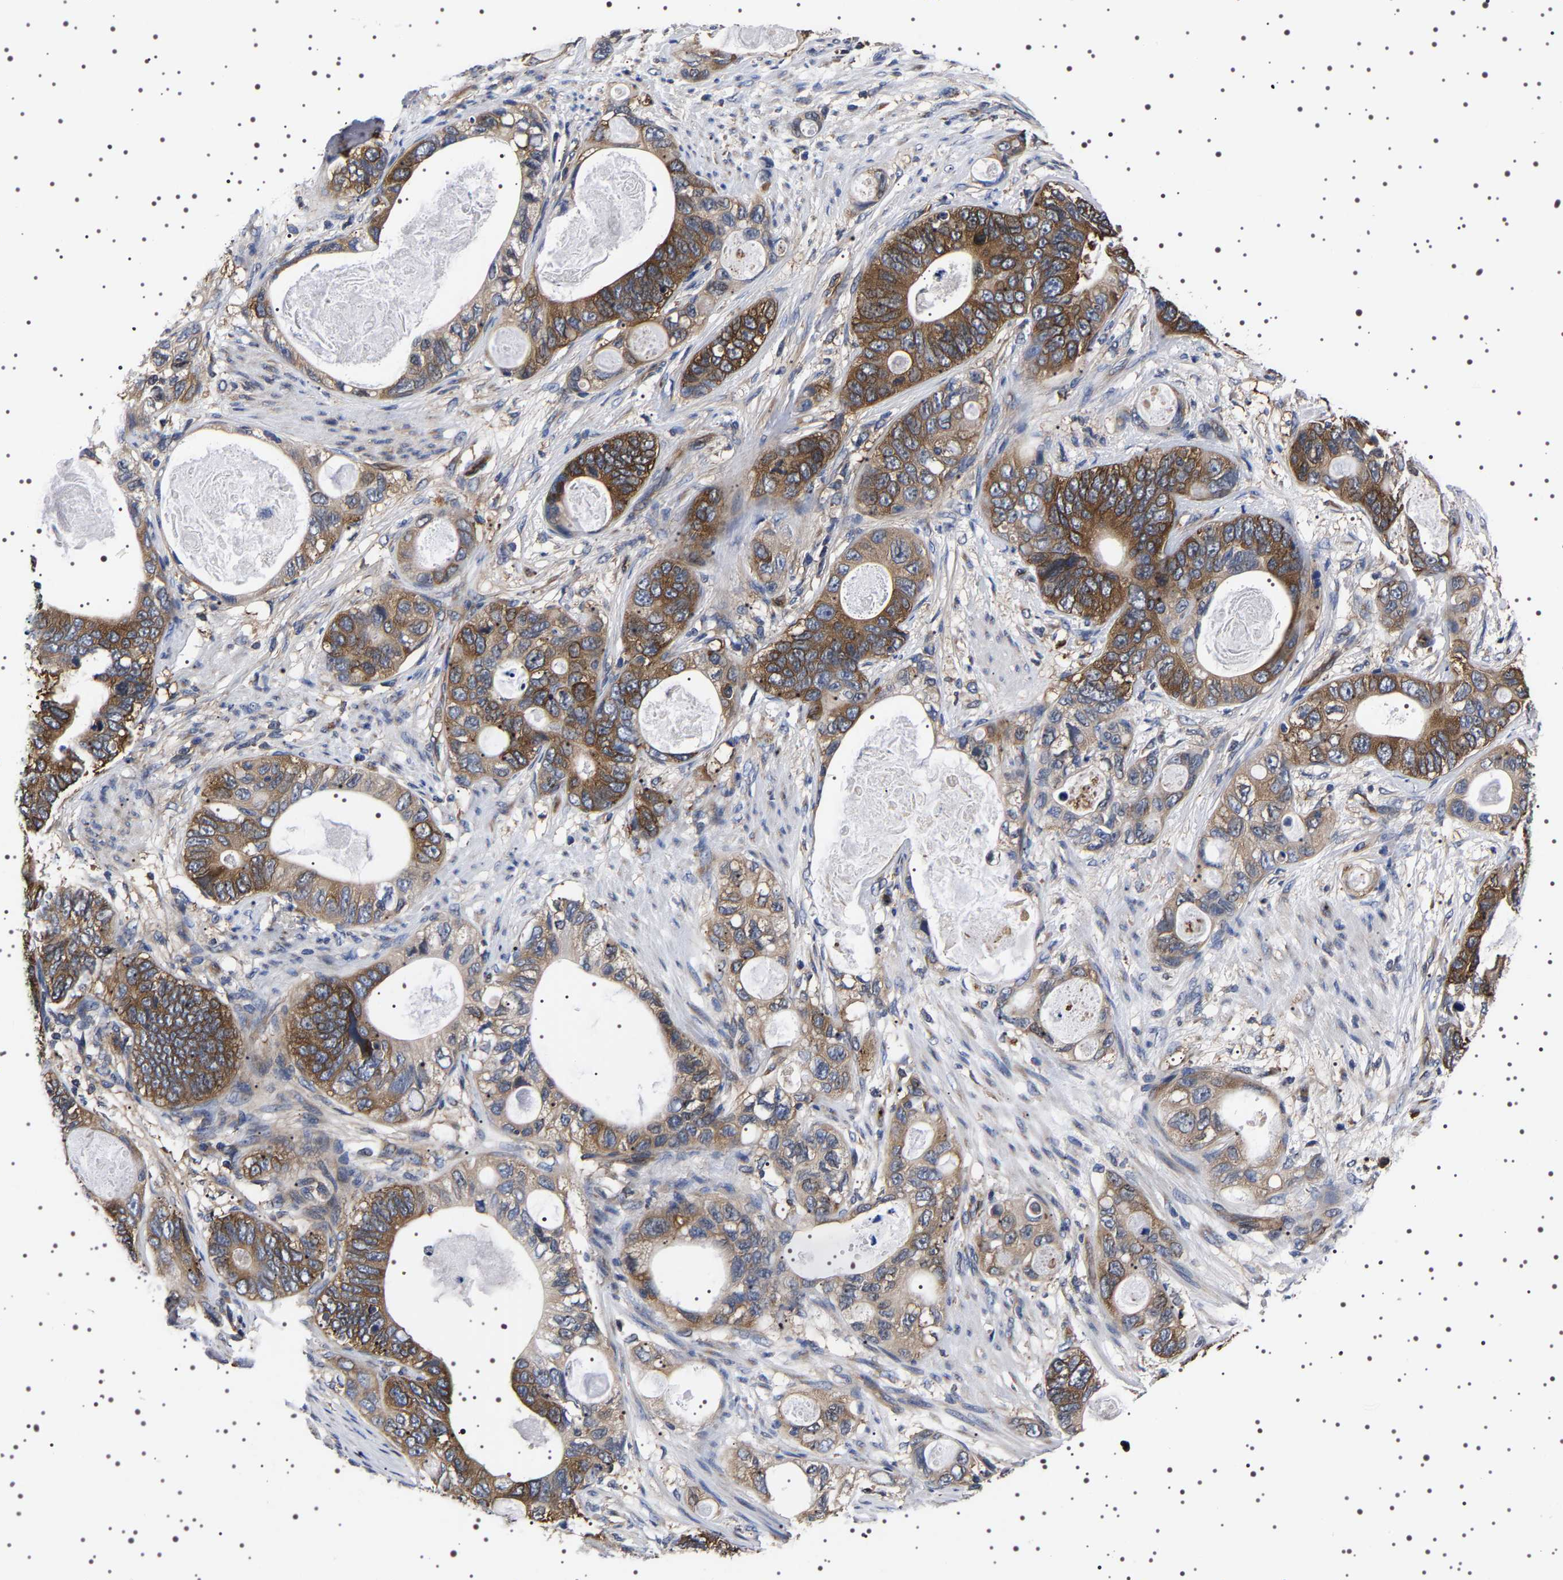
{"staining": {"intensity": "moderate", "quantity": ">75%", "location": "cytoplasmic/membranous"}, "tissue": "stomach cancer", "cell_type": "Tumor cells", "image_type": "cancer", "snomed": [{"axis": "morphology", "description": "Normal tissue, NOS"}, {"axis": "morphology", "description": "Adenocarcinoma, NOS"}, {"axis": "topography", "description": "Stomach"}], "caption": "Stomach cancer (adenocarcinoma) stained with IHC demonstrates moderate cytoplasmic/membranous expression in approximately >75% of tumor cells. (DAB IHC, brown staining for protein, blue staining for nuclei).", "gene": "DARS1", "patient": {"sex": "female", "age": 89}}